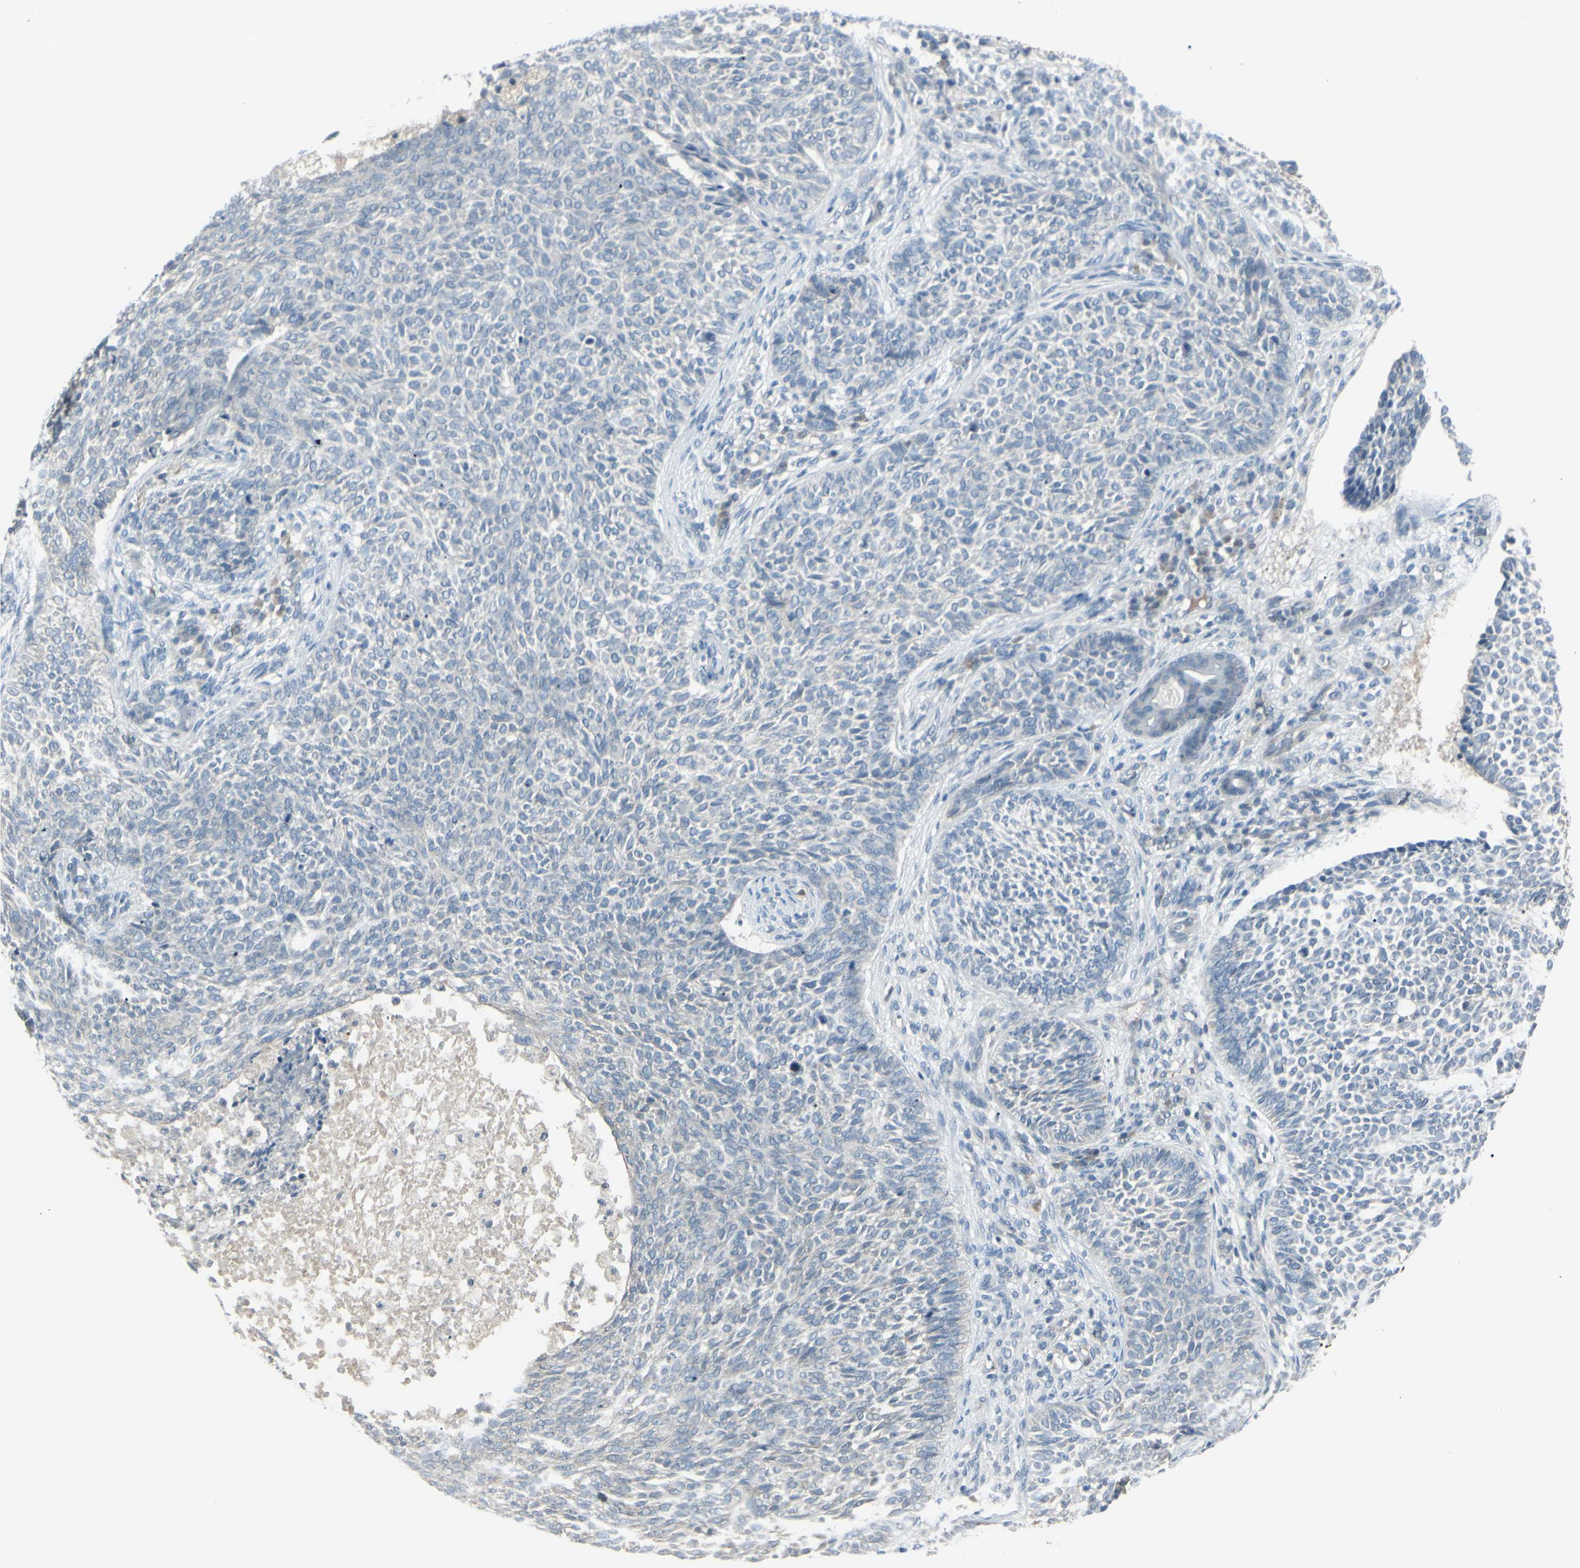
{"staining": {"intensity": "negative", "quantity": "none", "location": "none"}, "tissue": "skin cancer", "cell_type": "Tumor cells", "image_type": "cancer", "snomed": [{"axis": "morphology", "description": "Basal cell carcinoma"}, {"axis": "topography", "description": "Skin"}], "caption": "High magnification brightfield microscopy of skin cancer stained with DAB (3,3'-diaminobenzidine) (brown) and counterstained with hematoxylin (blue): tumor cells show no significant staining.", "gene": "SH3GL2", "patient": {"sex": "male", "age": 87}}